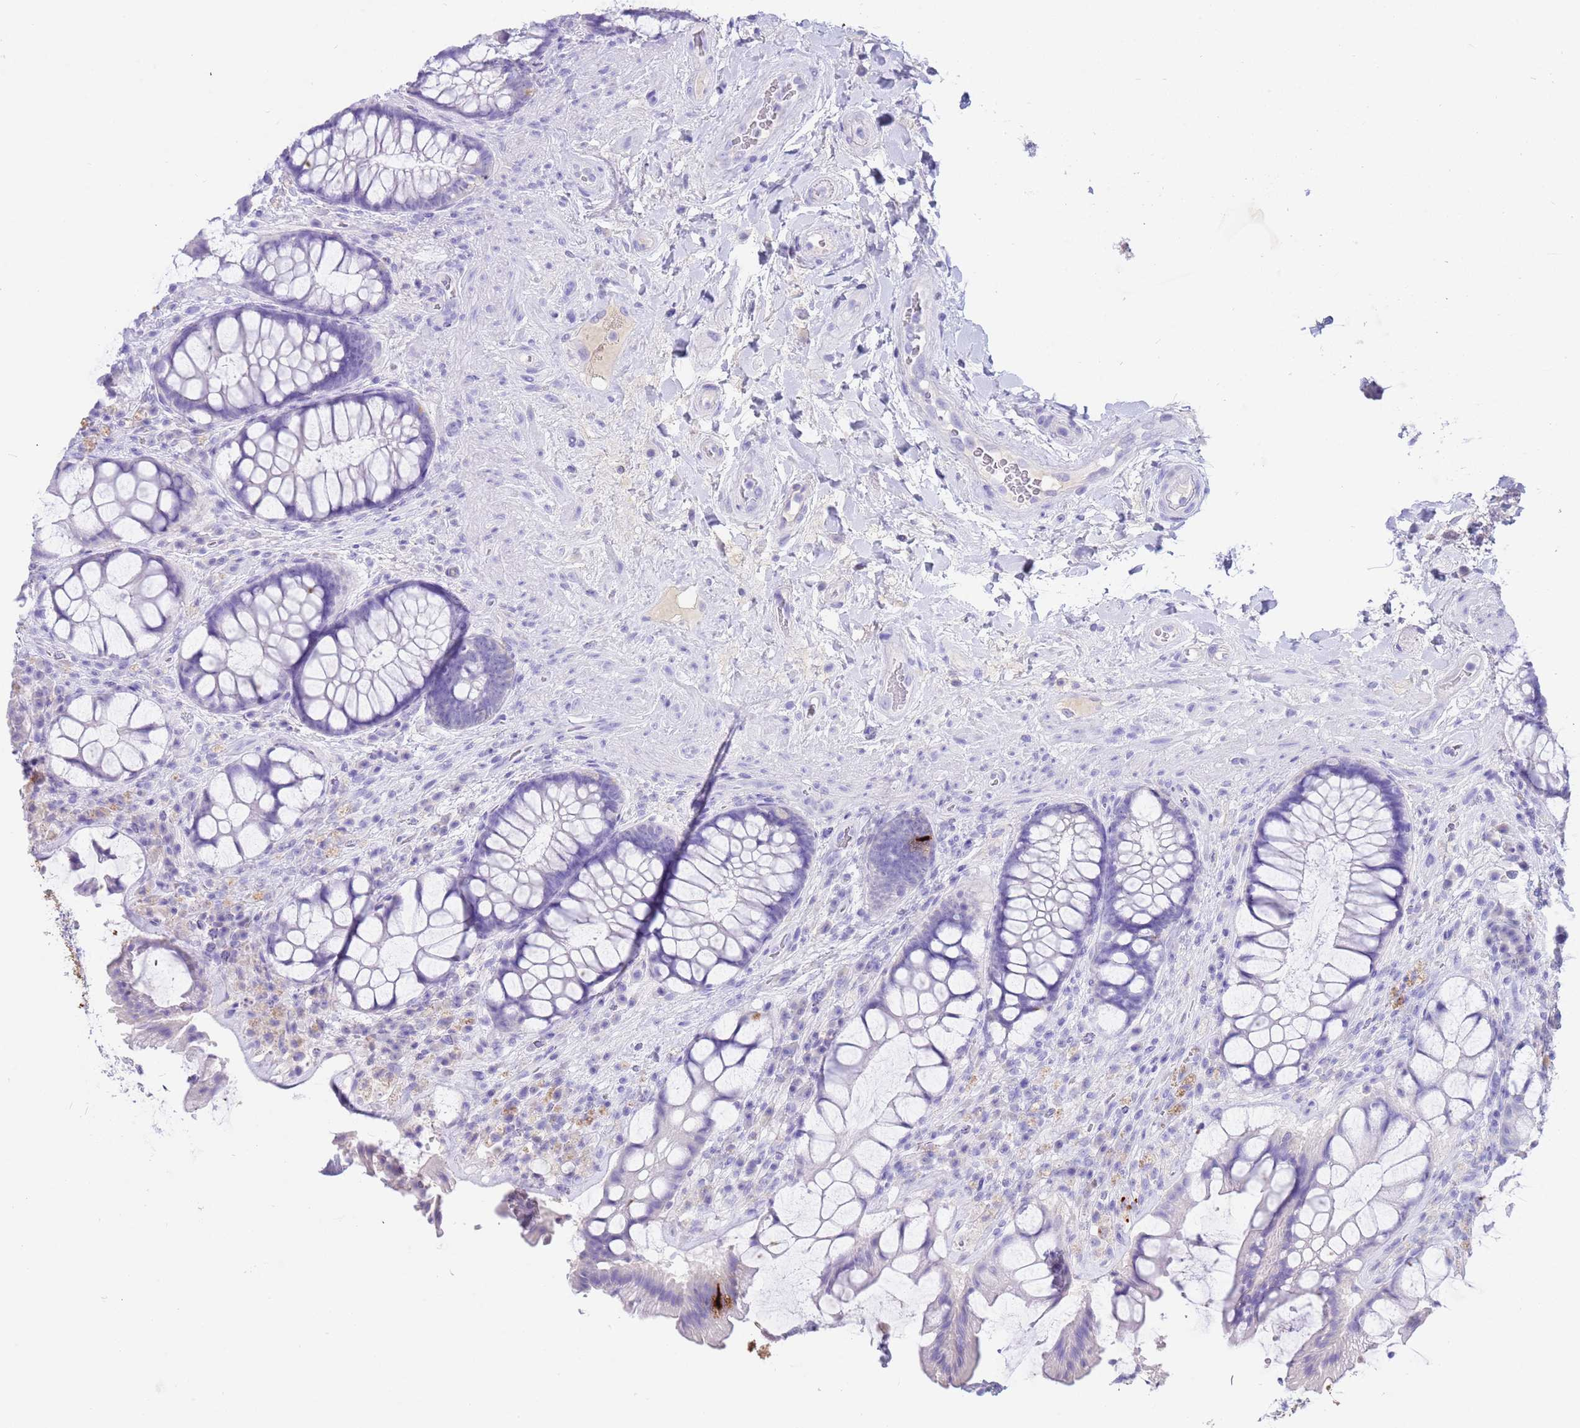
{"staining": {"intensity": "negative", "quantity": "none", "location": "none"}, "tissue": "rectum", "cell_type": "Glandular cells", "image_type": "normal", "snomed": [{"axis": "morphology", "description": "Normal tissue, NOS"}, {"axis": "topography", "description": "Rectum"}], "caption": "High power microscopy micrograph of an immunohistochemistry (IHC) photomicrograph of unremarkable rectum, revealing no significant staining in glandular cells.", "gene": "CPB1", "patient": {"sex": "female", "age": 58}}